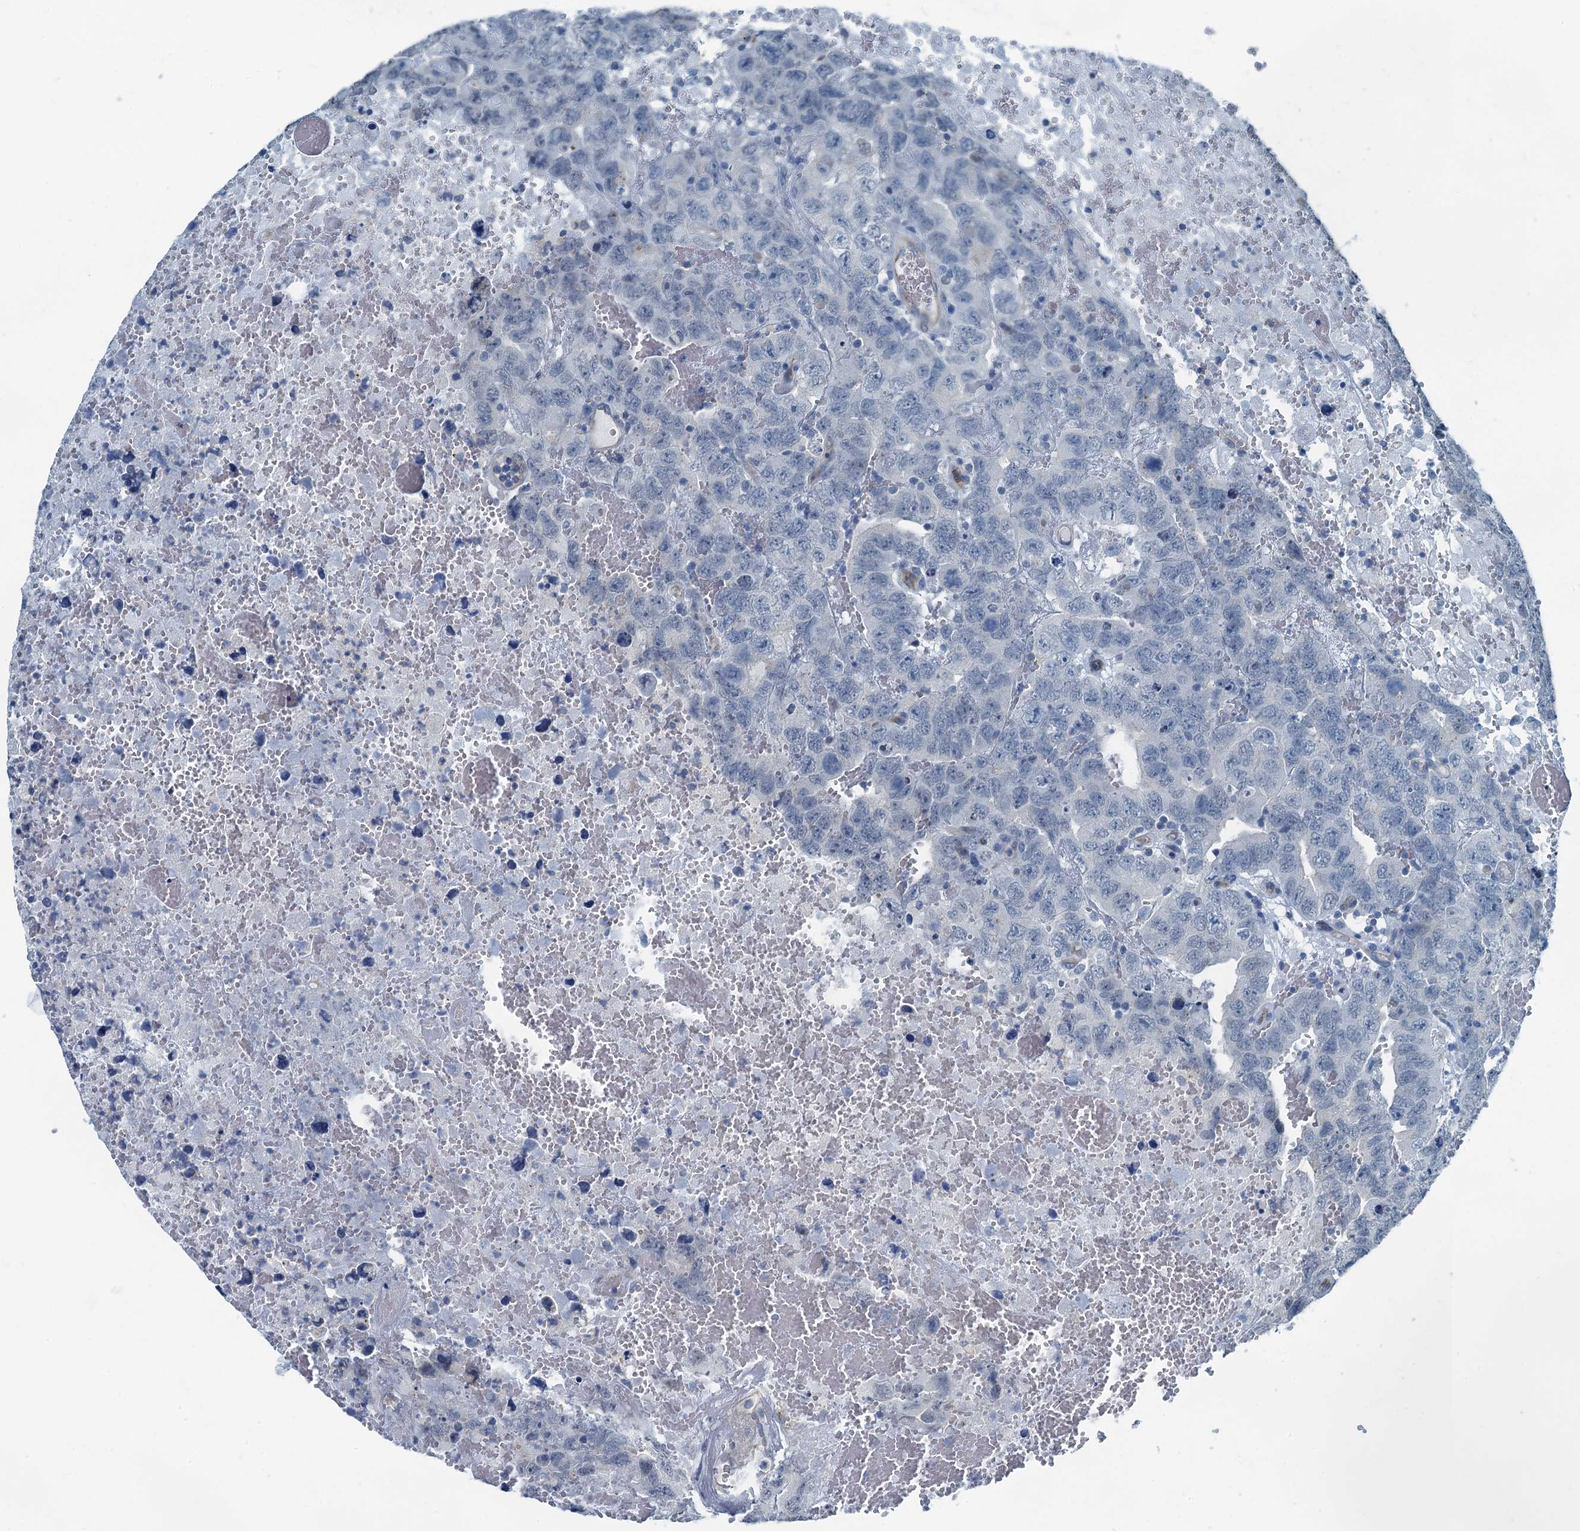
{"staining": {"intensity": "negative", "quantity": "none", "location": "none"}, "tissue": "testis cancer", "cell_type": "Tumor cells", "image_type": "cancer", "snomed": [{"axis": "morphology", "description": "Carcinoma, Embryonal, NOS"}, {"axis": "topography", "description": "Testis"}], "caption": "Immunohistochemistry photomicrograph of neoplastic tissue: human testis cancer stained with DAB displays no significant protein expression in tumor cells. (DAB immunohistochemistry (IHC) visualized using brightfield microscopy, high magnification).", "gene": "GFOD2", "patient": {"sex": "male", "age": 45}}